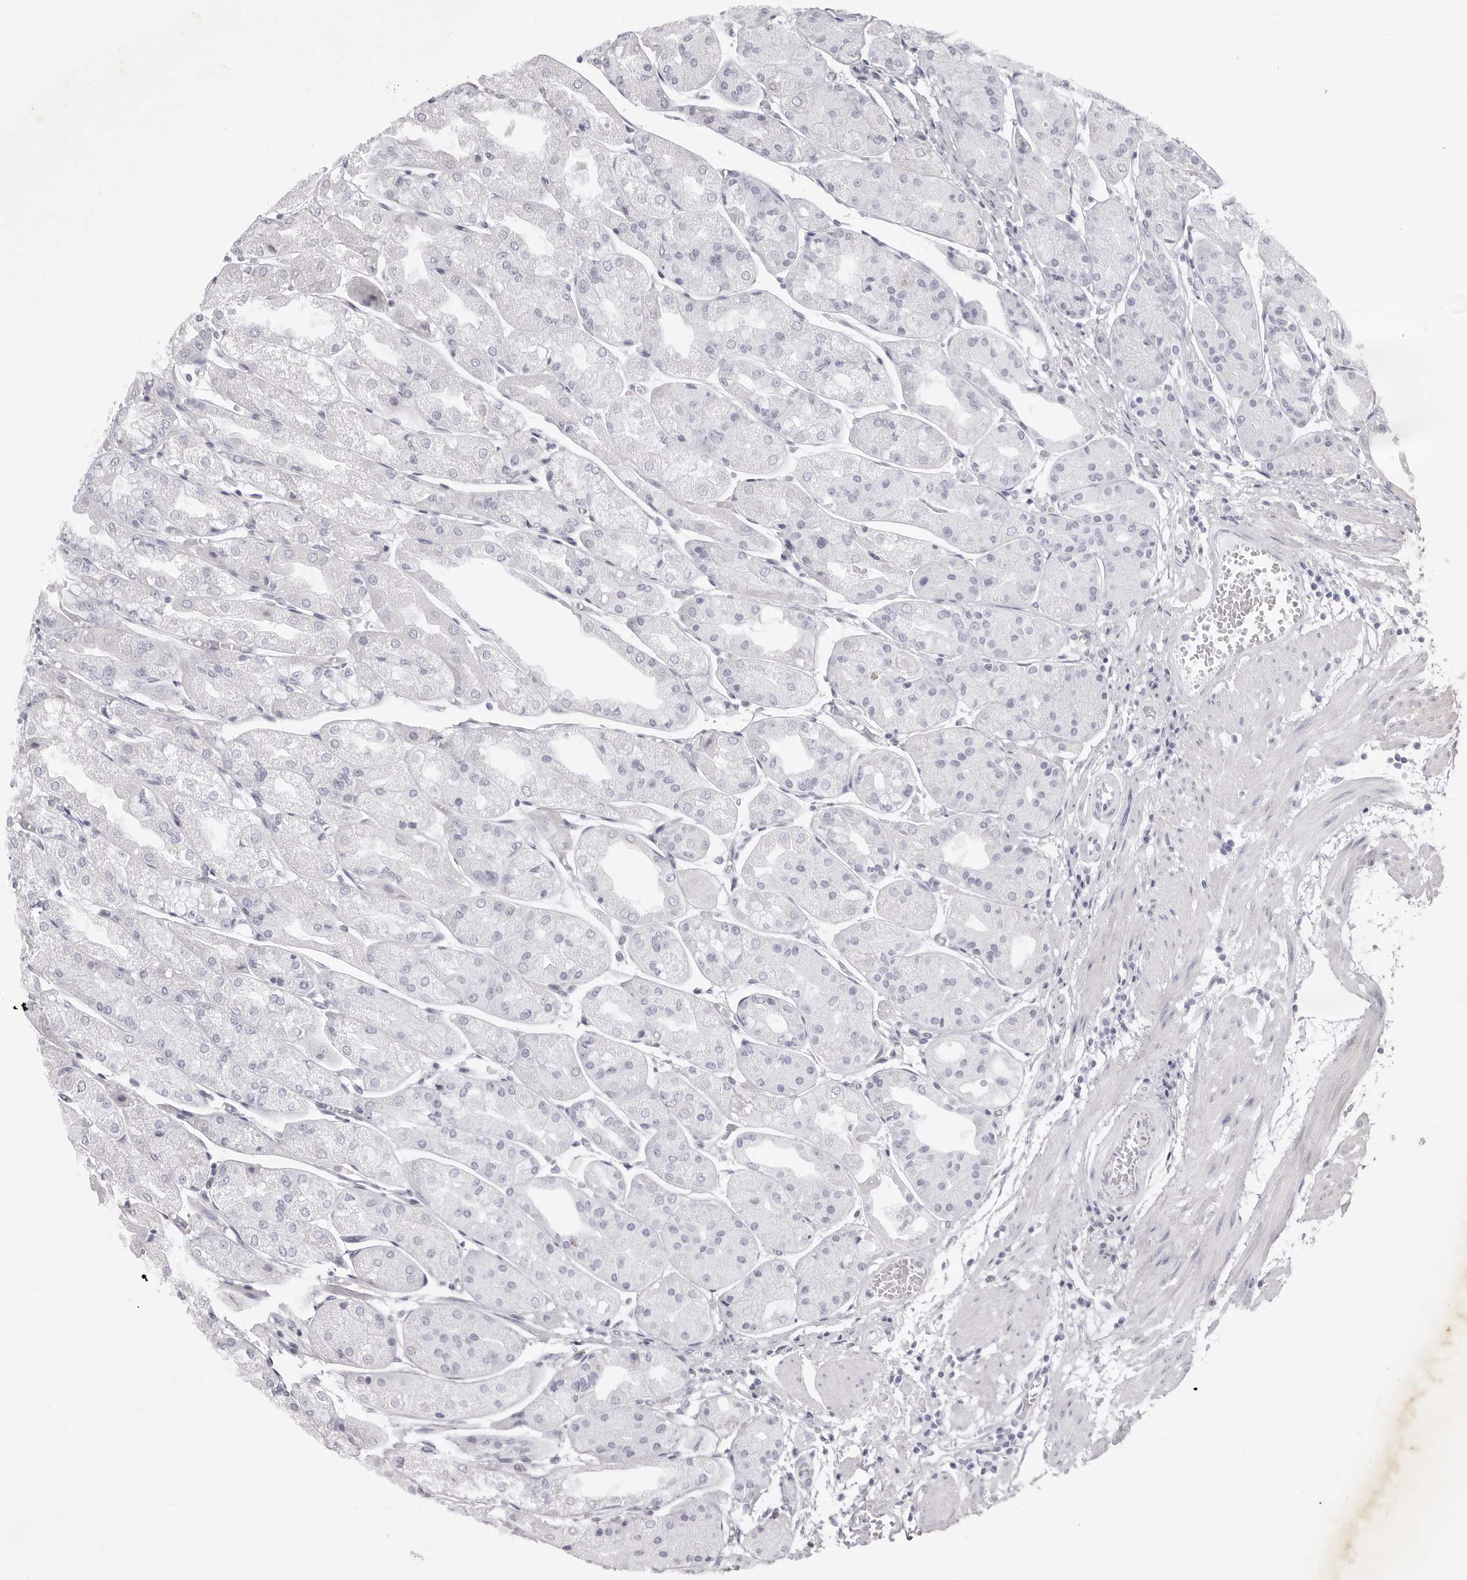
{"staining": {"intensity": "negative", "quantity": "none", "location": "none"}, "tissue": "stomach", "cell_type": "Glandular cells", "image_type": "normal", "snomed": [{"axis": "morphology", "description": "Normal tissue, NOS"}, {"axis": "topography", "description": "Stomach, upper"}], "caption": "Stomach was stained to show a protein in brown. There is no significant staining in glandular cells. (DAB IHC, high magnification).", "gene": "GPR84", "patient": {"sex": "male", "age": 72}}